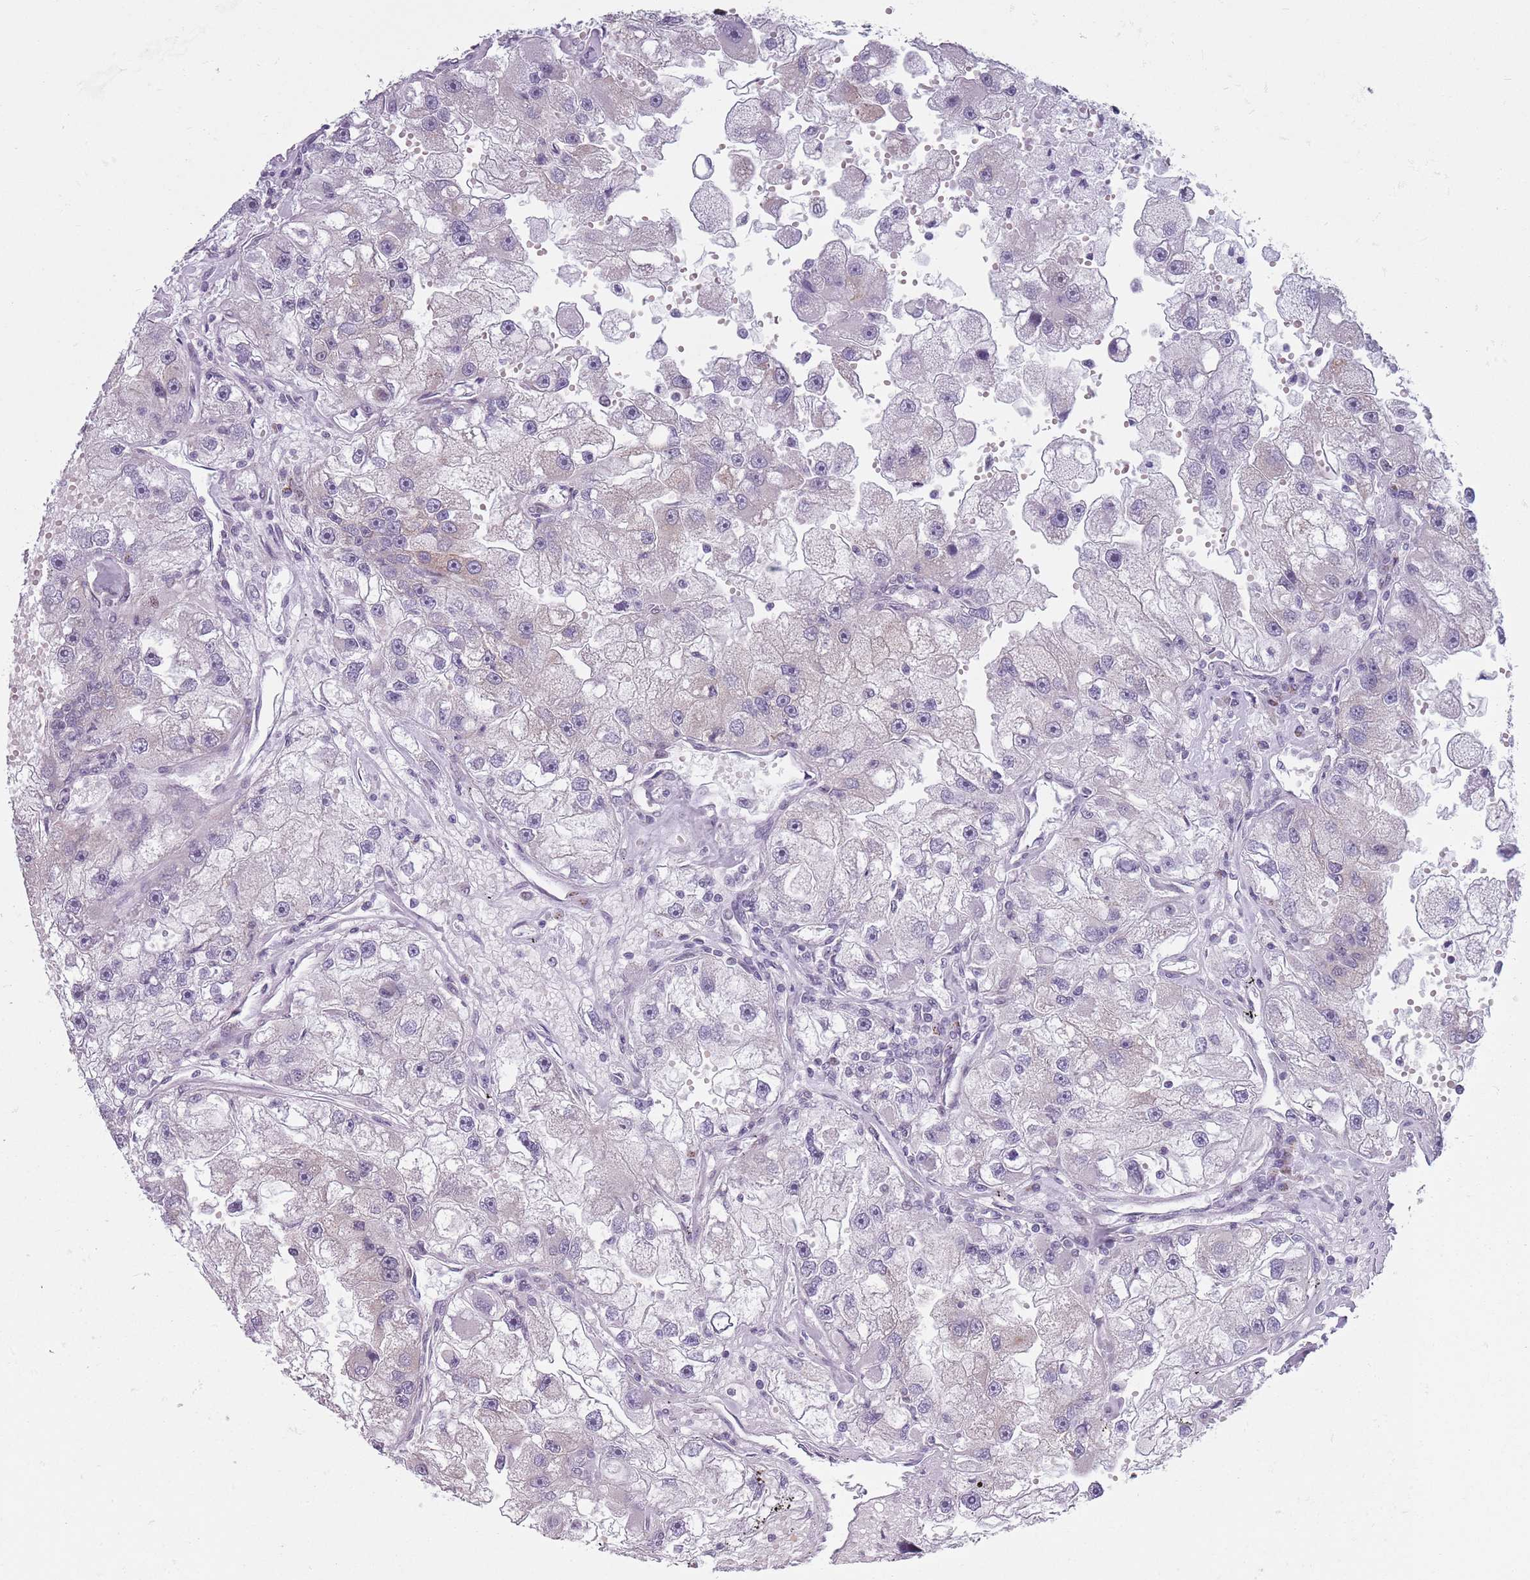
{"staining": {"intensity": "negative", "quantity": "none", "location": "none"}, "tissue": "renal cancer", "cell_type": "Tumor cells", "image_type": "cancer", "snomed": [{"axis": "morphology", "description": "Adenocarcinoma, NOS"}, {"axis": "topography", "description": "Kidney"}], "caption": "This is a image of immunohistochemistry (IHC) staining of adenocarcinoma (renal), which shows no positivity in tumor cells. (IHC, brightfield microscopy, high magnification).", "gene": "ZKSCAN2", "patient": {"sex": "male", "age": 63}}